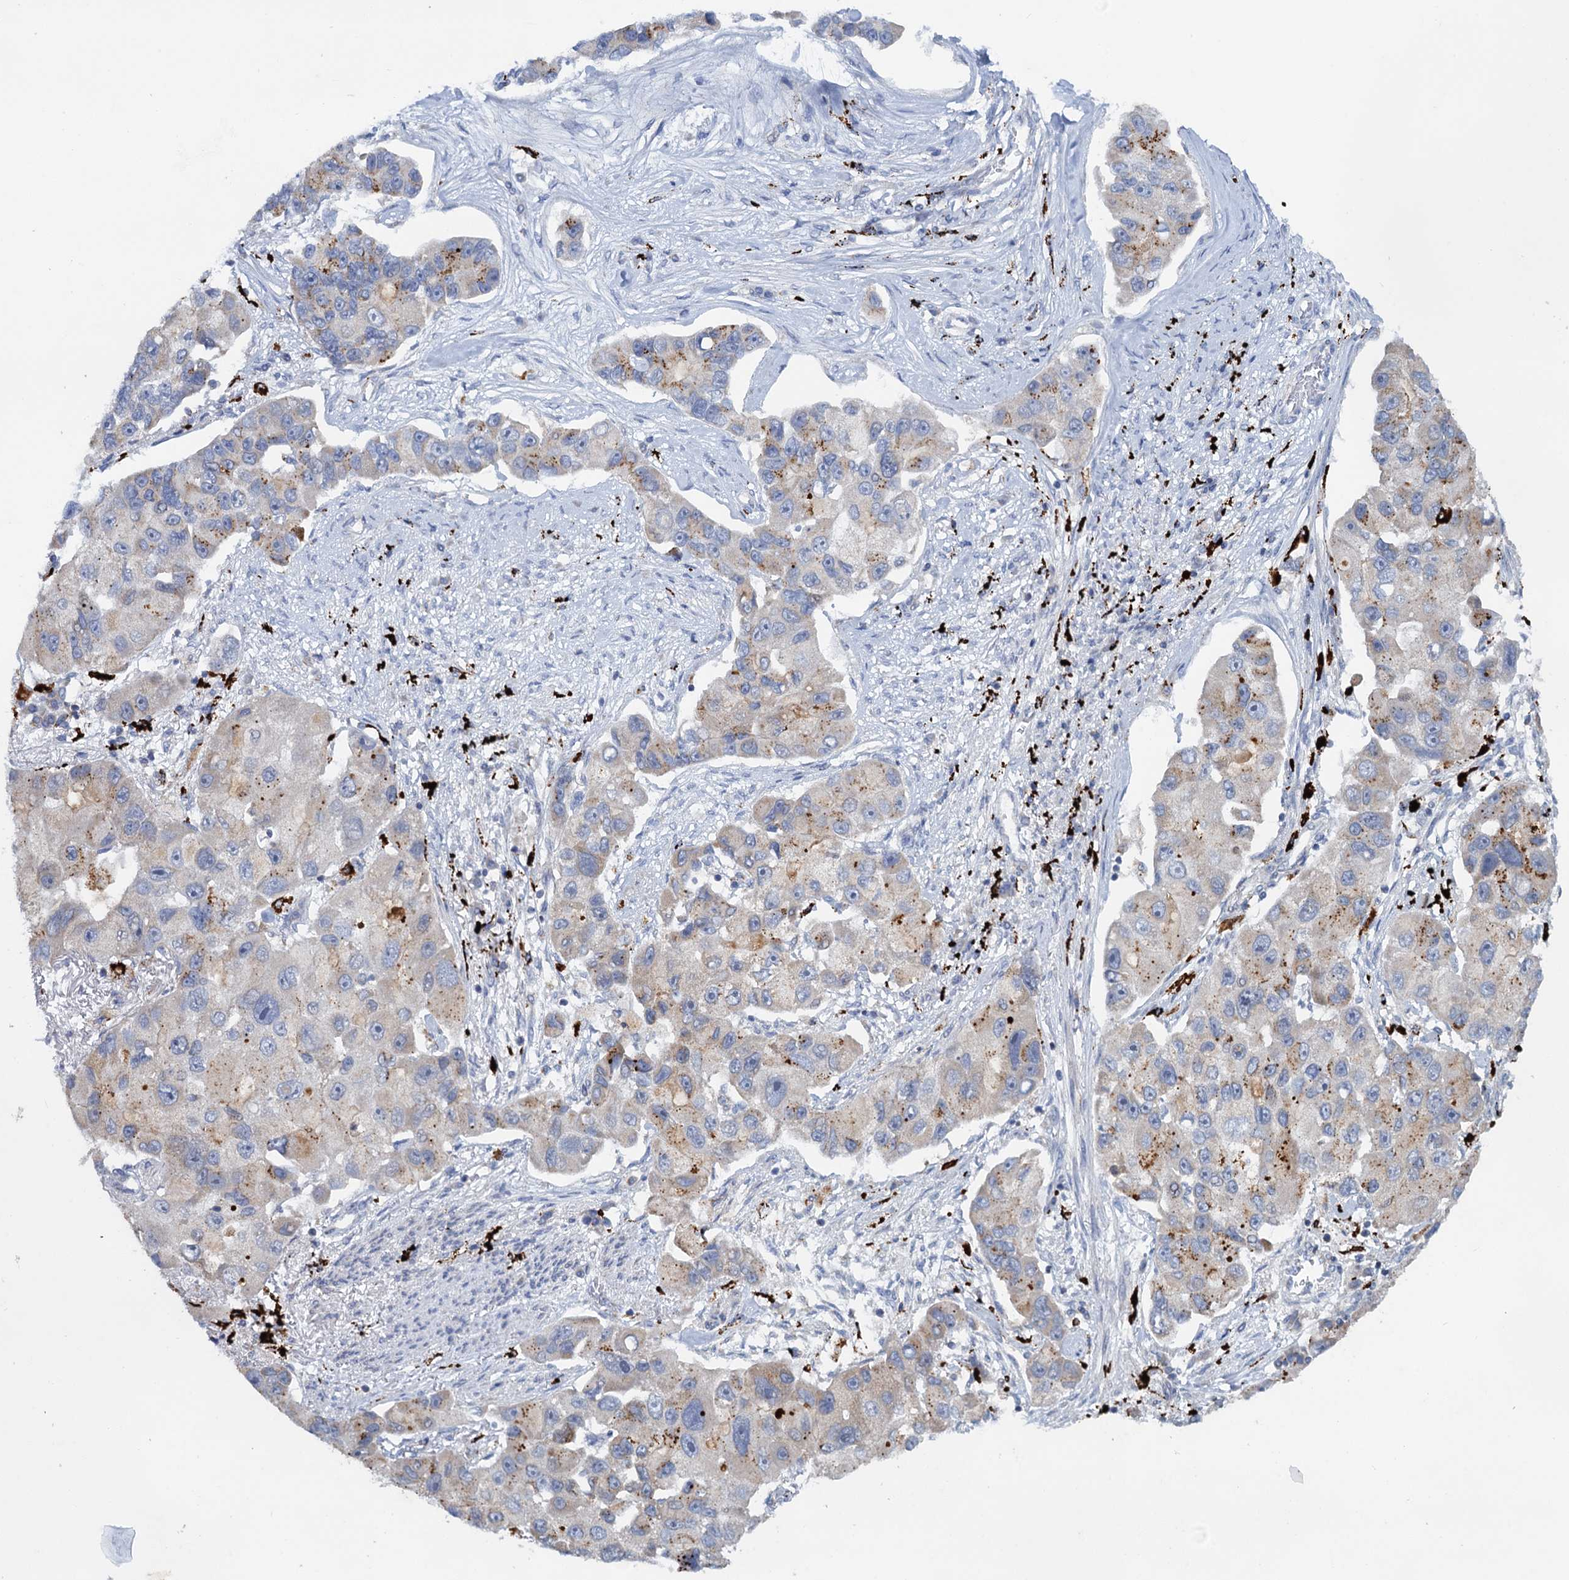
{"staining": {"intensity": "moderate", "quantity": "<25%", "location": "cytoplasmic/membranous"}, "tissue": "lung cancer", "cell_type": "Tumor cells", "image_type": "cancer", "snomed": [{"axis": "morphology", "description": "Adenocarcinoma, NOS"}, {"axis": "topography", "description": "Lung"}], "caption": "Protein staining of adenocarcinoma (lung) tissue shows moderate cytoplasmic/membranous expression in approximately <25% of tumor cells. Immunohistochemistry stains the protein of interest in brown and the nuclei are stained blue.", "gene": "ANKS3", "patient": {"sex": "female", "age": 54}}